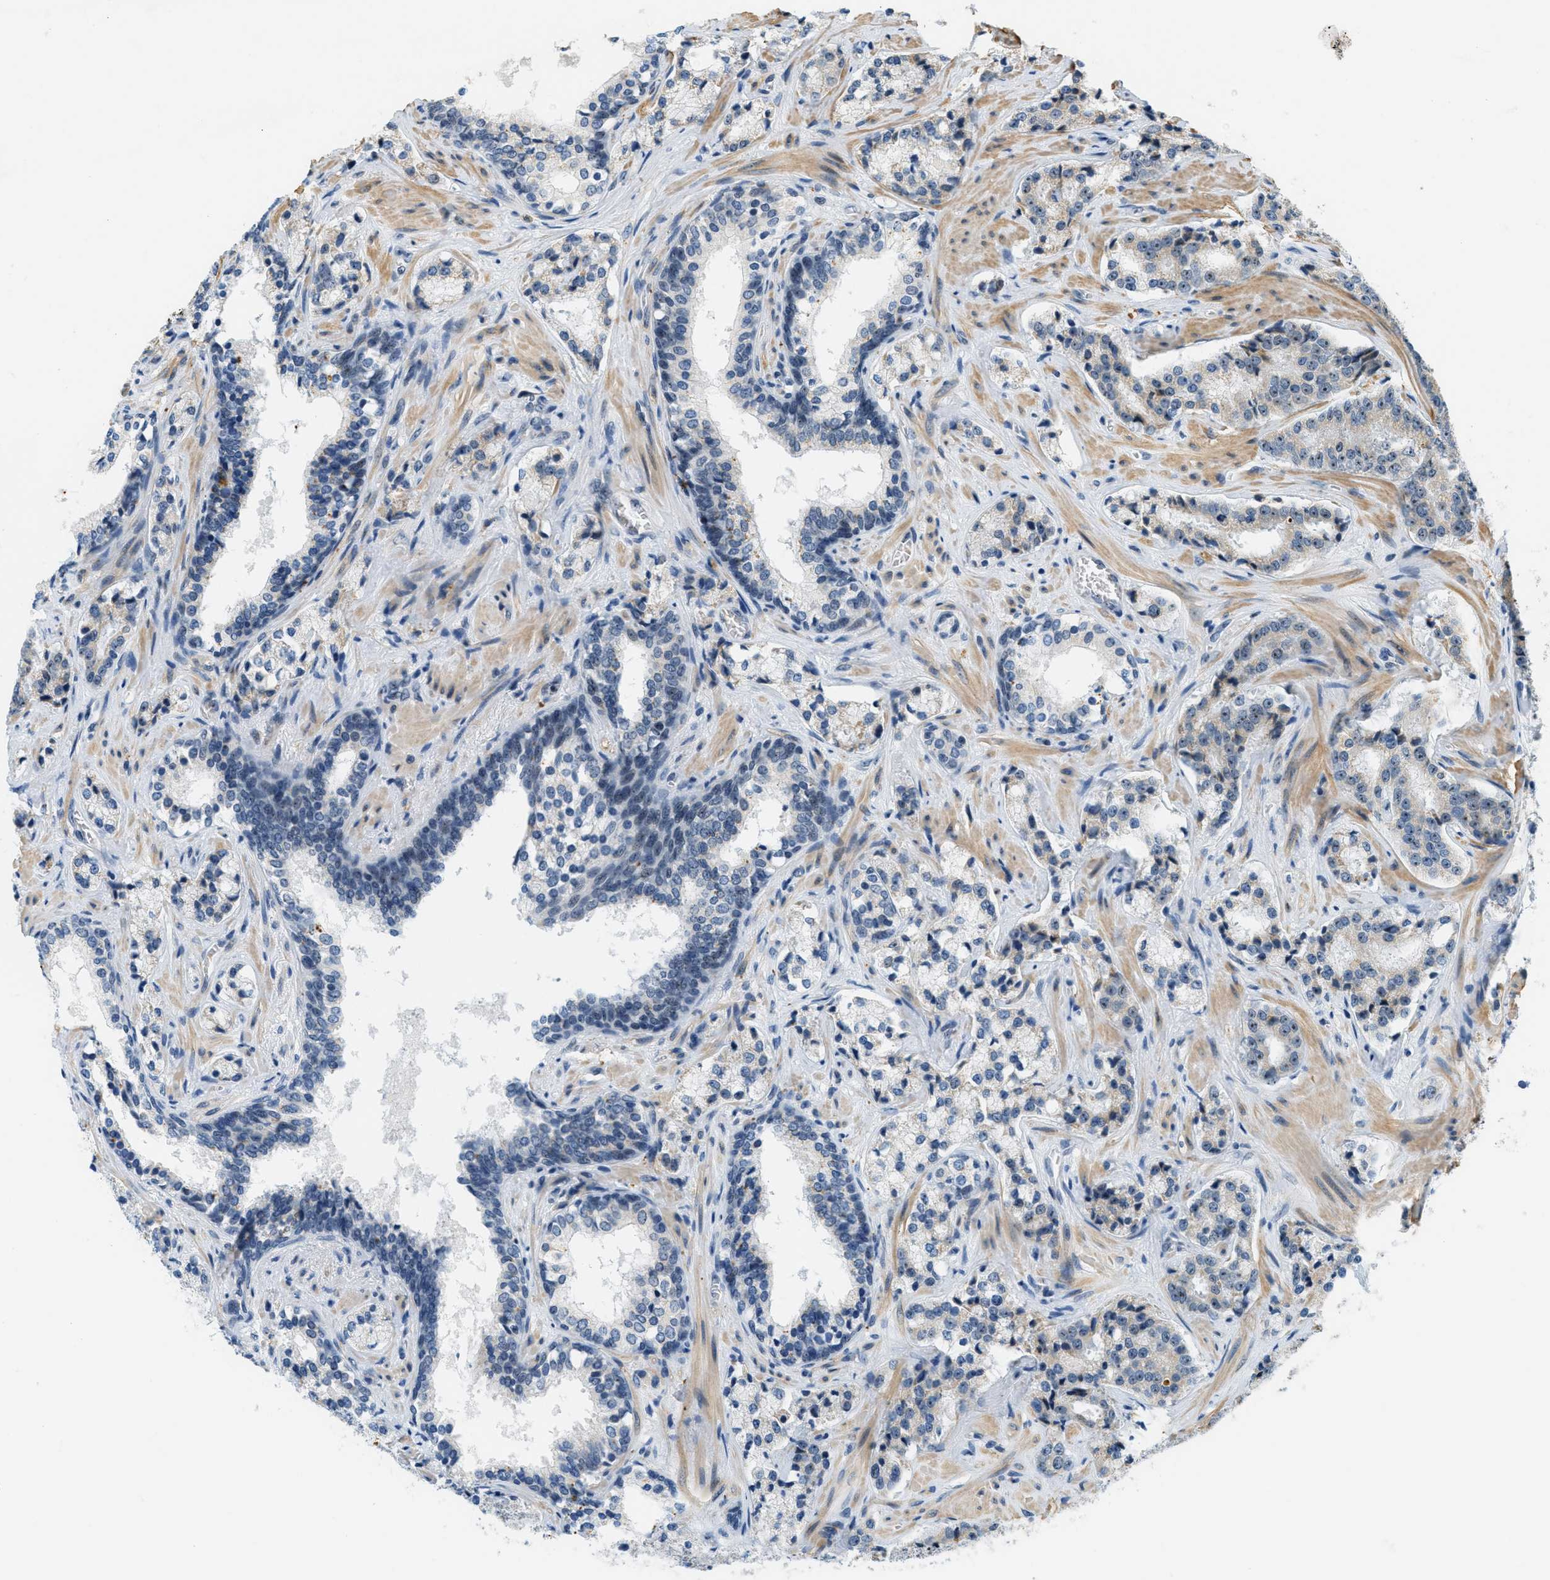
{"staining": {"intensity": "moderate", "quantity": "<25%", "location": "nuclear"}, "tissue": "prostate cancer", "cell_type": "Tumor cells", "image_type": "cancer", "snomed": [{"axis": "morphology", "description": "Adenocarcinoma, High grade"}, {"axis": "topography", "description": "Prostate"}], "caption": "IHC (DAB) staining of human prostate high-grade adenocarcinoma shows moderate nuclear protein staining in approximately <25% of tumor cells.", "gene": "DDX47", "patient": {"sex": "male", "age": 60}}